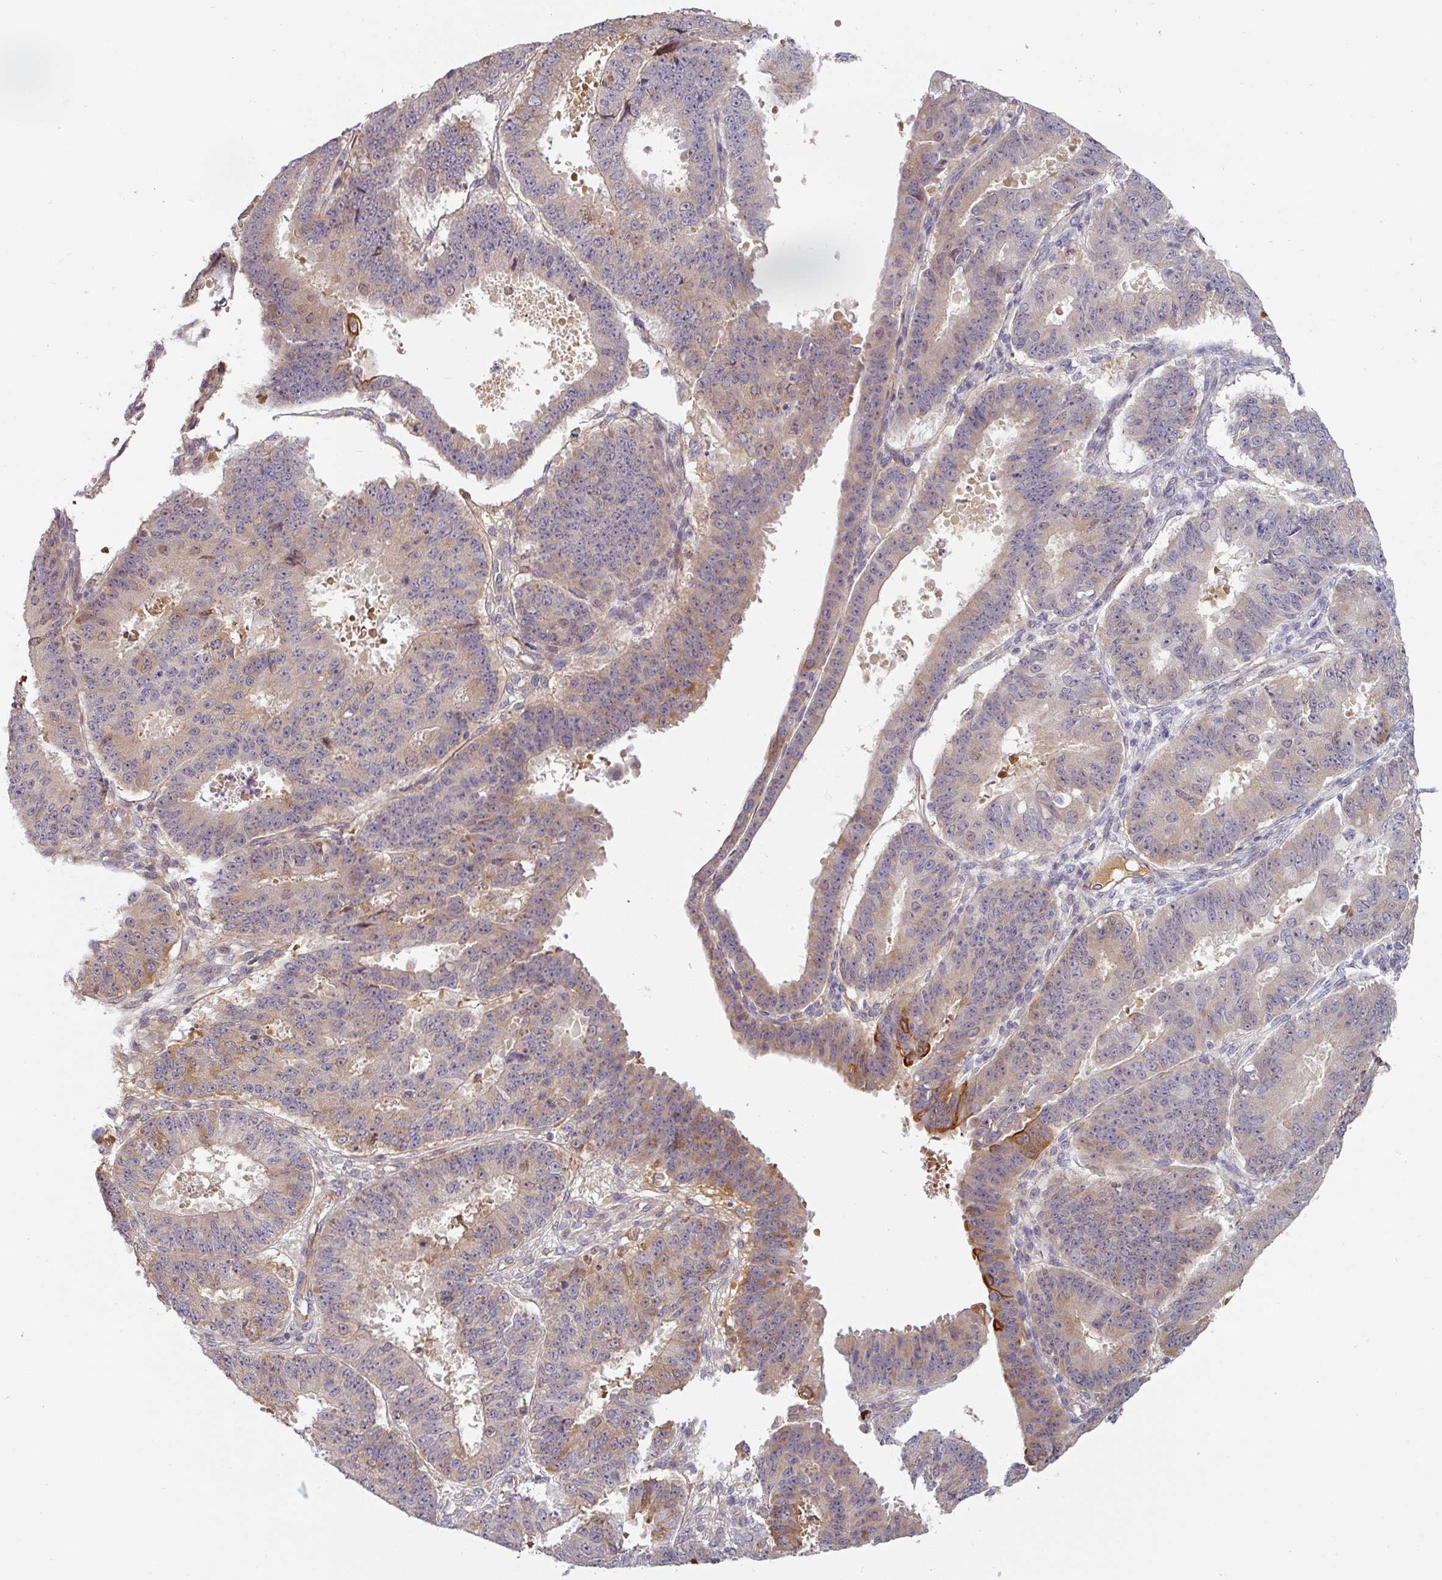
{"staining": {"intensity": "moderate", "quantity": "<25%", "location": "cytoplasmic/membranous"}, "tissue": "ovarian cancer", "cell_type": "Tumor cells", "image_type": "cancer", "snomed": [{"axis": "morphology", "description": "Carcinoma, endometroid"}, {"axis": "topography", "description": "Appendix"}, {"axis": "topography", "description": "Ovary"}], "caption": "Immunohistochemistry photomicrograph of human ovarian cancer stained for a protein (brown), which reveals low levels of moderate cytoplasmic/membranous positivity in about <25% of tumor cells.", "gene": "CEP78", "patient": {"sex": "female", "age": 42}}